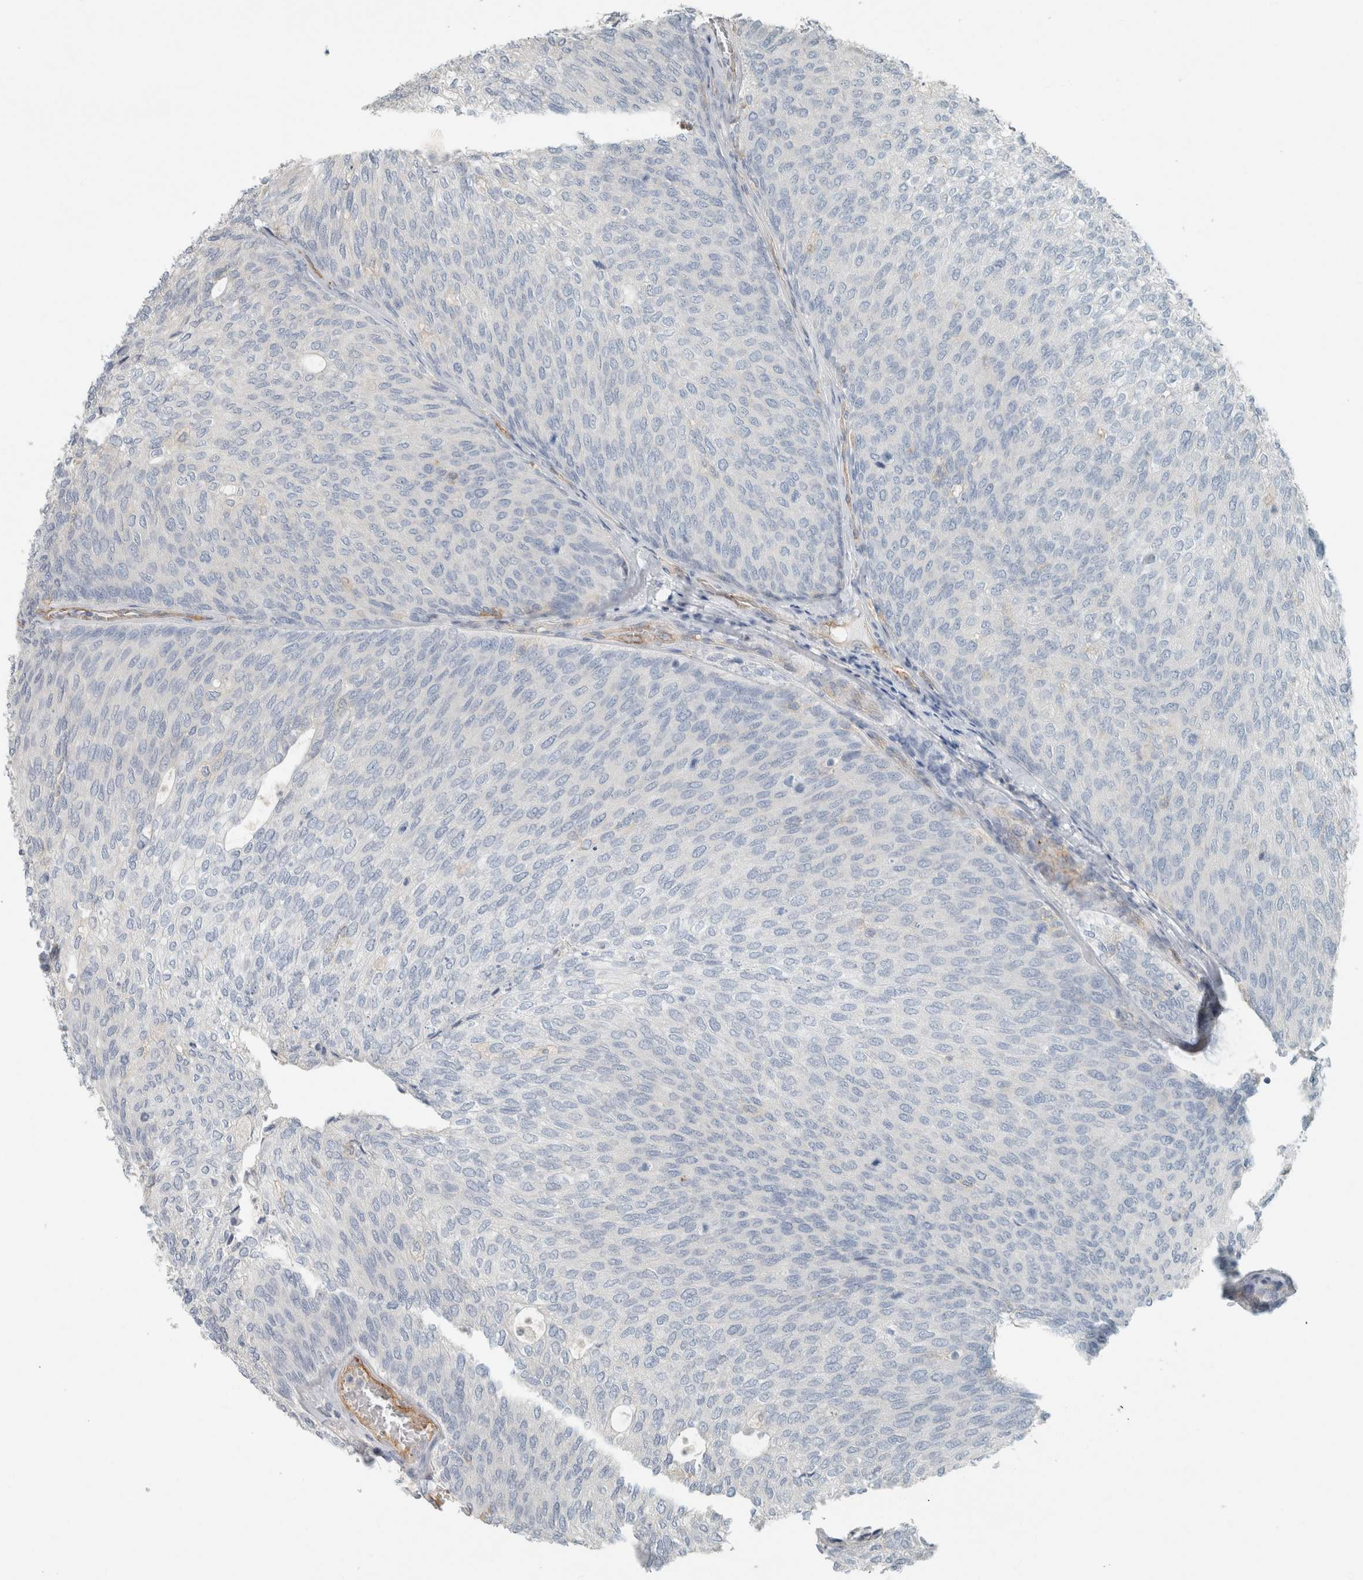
{"staining": {"intensity": "negative", "quantity": "none", "location": "none"}, "tissue": "urothelial cancer", "cell_type": "Tumor cells", "image_type": "cancer", "snomed": [{"axis": "morphology", "description": "Urothelial carcinoma, Low grade"}, {"axis": "topography", "description": "Urinary bladder"}], "caption": "Urothelial cancer was stained to show a protein in brown. There is no significant positivity in tumor cells.", "gene": "SCIN", "patient": {"sex": "female", "age": 79}}